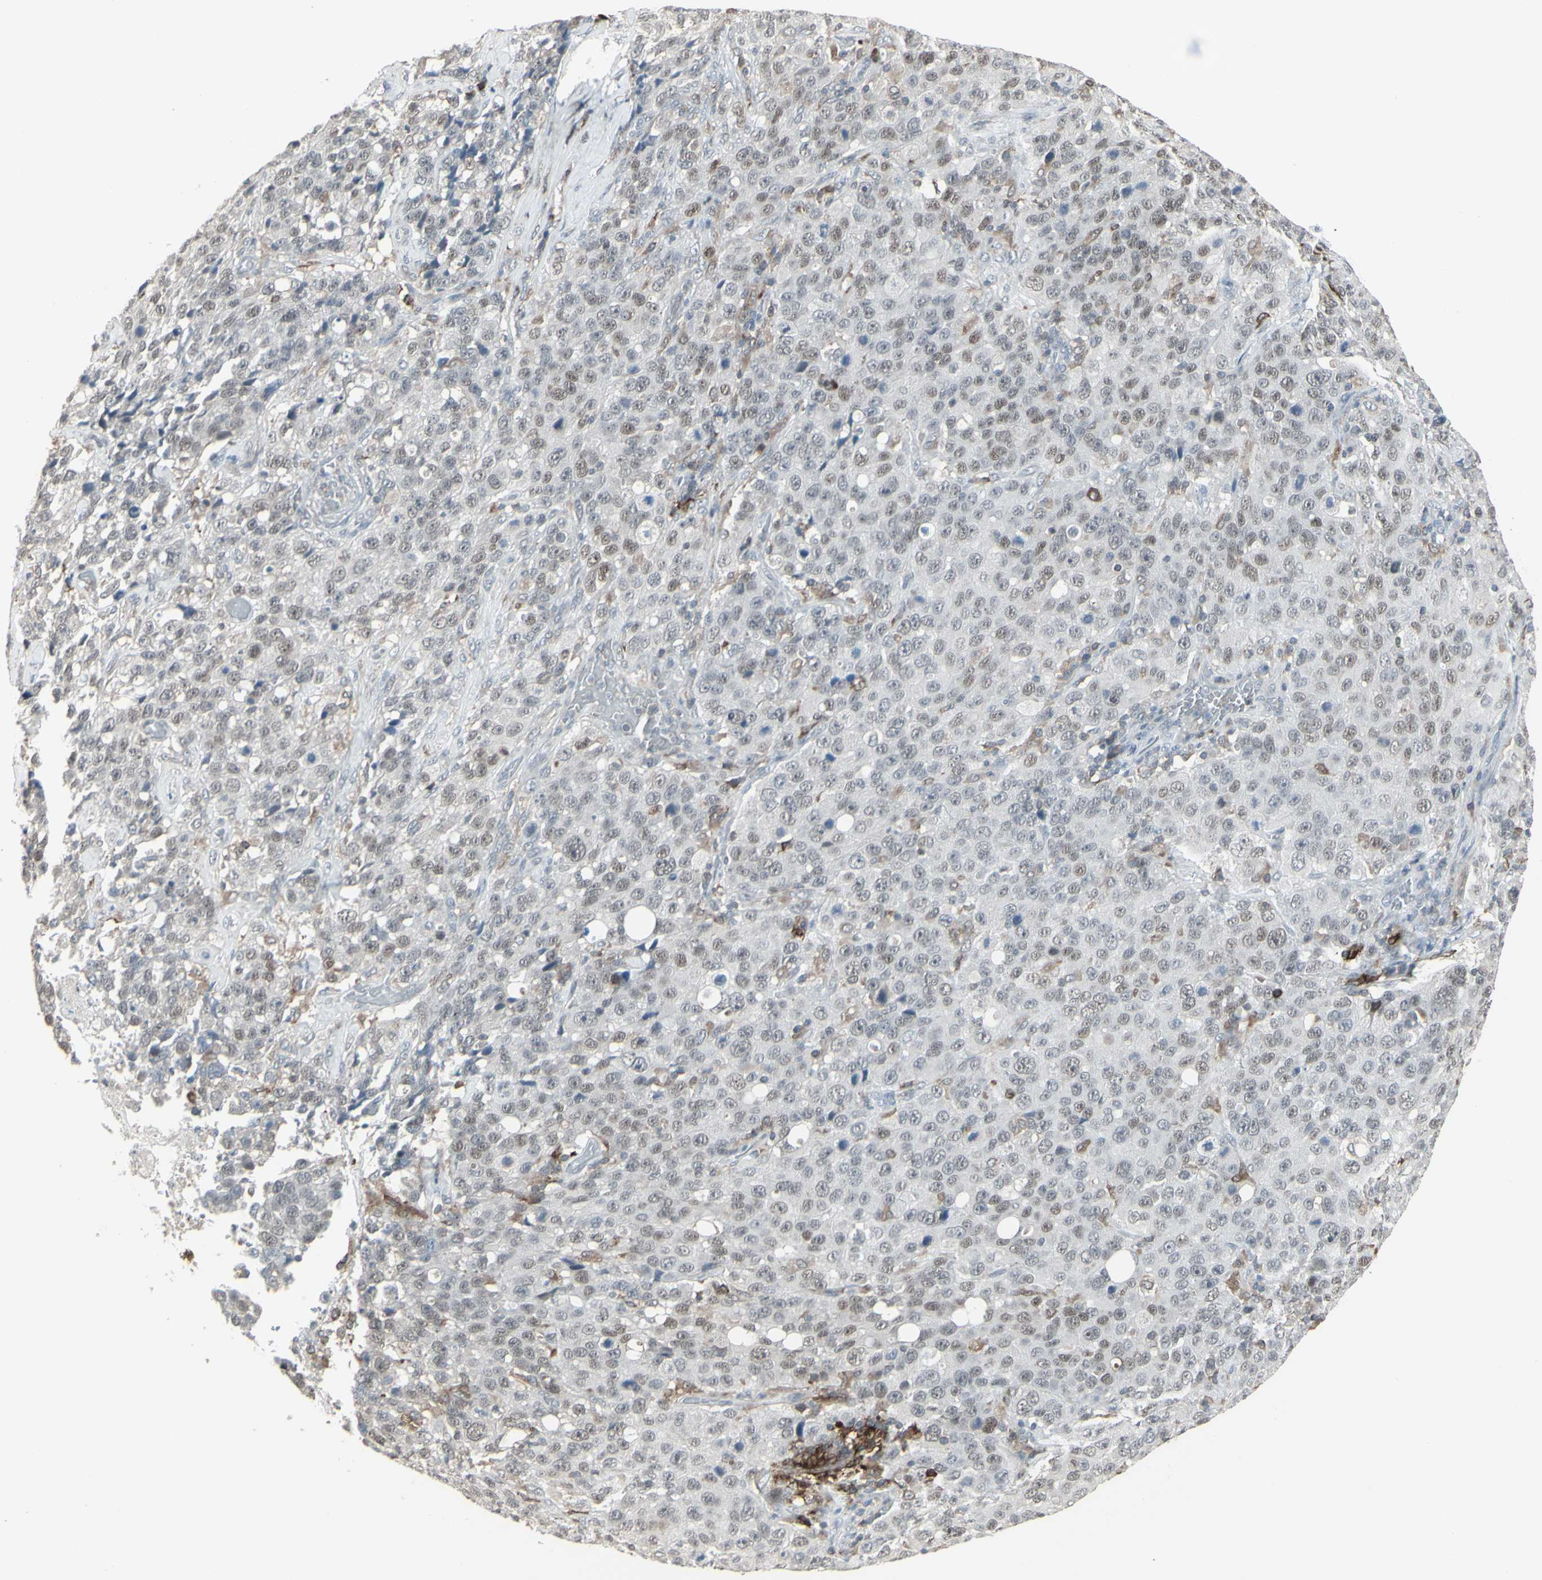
{"staining": {"intensity": "weak", "quantity": "<25%", "location": "nuclear"}, "tissue": "stomach cancer", "cell_type": "Tumor cells", "image_type": "cancer", "snomed": [{"axis": "morphology", "description": "Normal tissue, NOS"}, {"axis": "morphology", "description": "Adenocarcinoma, NOS"}, {"axis": "topography", "description": "Stomach"}], "caption": "Immunohistochemistry (IHC) image of neoplastic tissue: human adenocarcinoma (stomach) stained with DAB (3,3'-diaminobenzidine) demonstrates no significant protein staining in tumor cells. The staining is performed using DAB (3,3'-diaminobenzidine) brown chromogen with nuclei counter-stained in using hematoxylin.", "gene": "SAMSN1", "patient": {"sex": "male", "age": 48}}